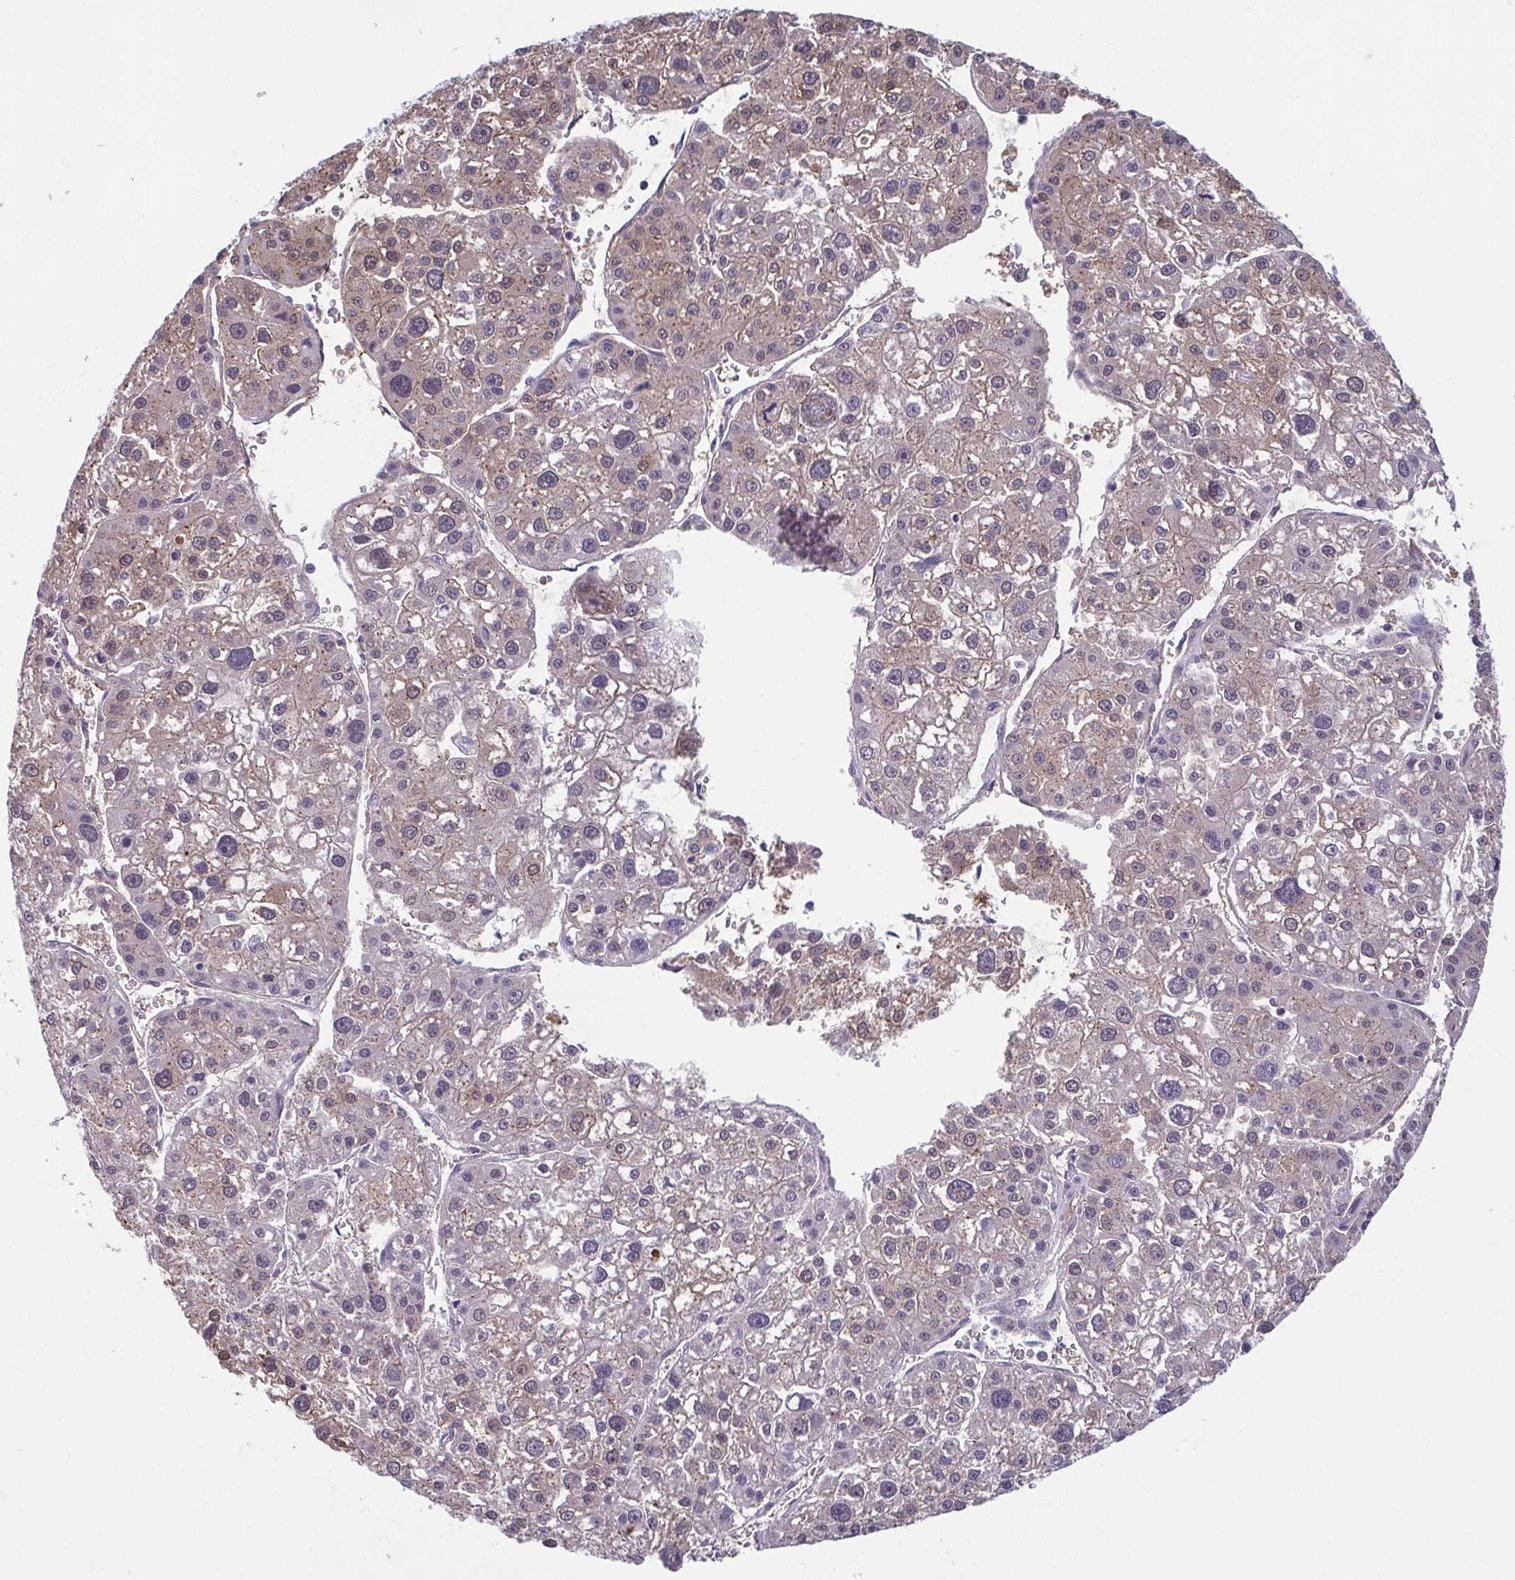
{"staining": {"intensity": "weak", "quantity": "25%-75%", "location": "cytoplasmic/membranous"}, "tissue": "liver cancer", "cell_type": "Tumor cells", "image_type": "cancer", "snomed": [{"axis": "morphology", "description": "Carcinoma, Hepatocellular, NOS"}, {"axis": "topography", "description": "Liver"}], "caption": "Immunohistochemical staining of hepatocellular carcinoma (liver) demonstrates low levels of weak cytoplasmic/membranous staining in about 25%-75% of tumor cells.", "gene": "TMEM108", "patient": {"sex": "male", "age": 73}}